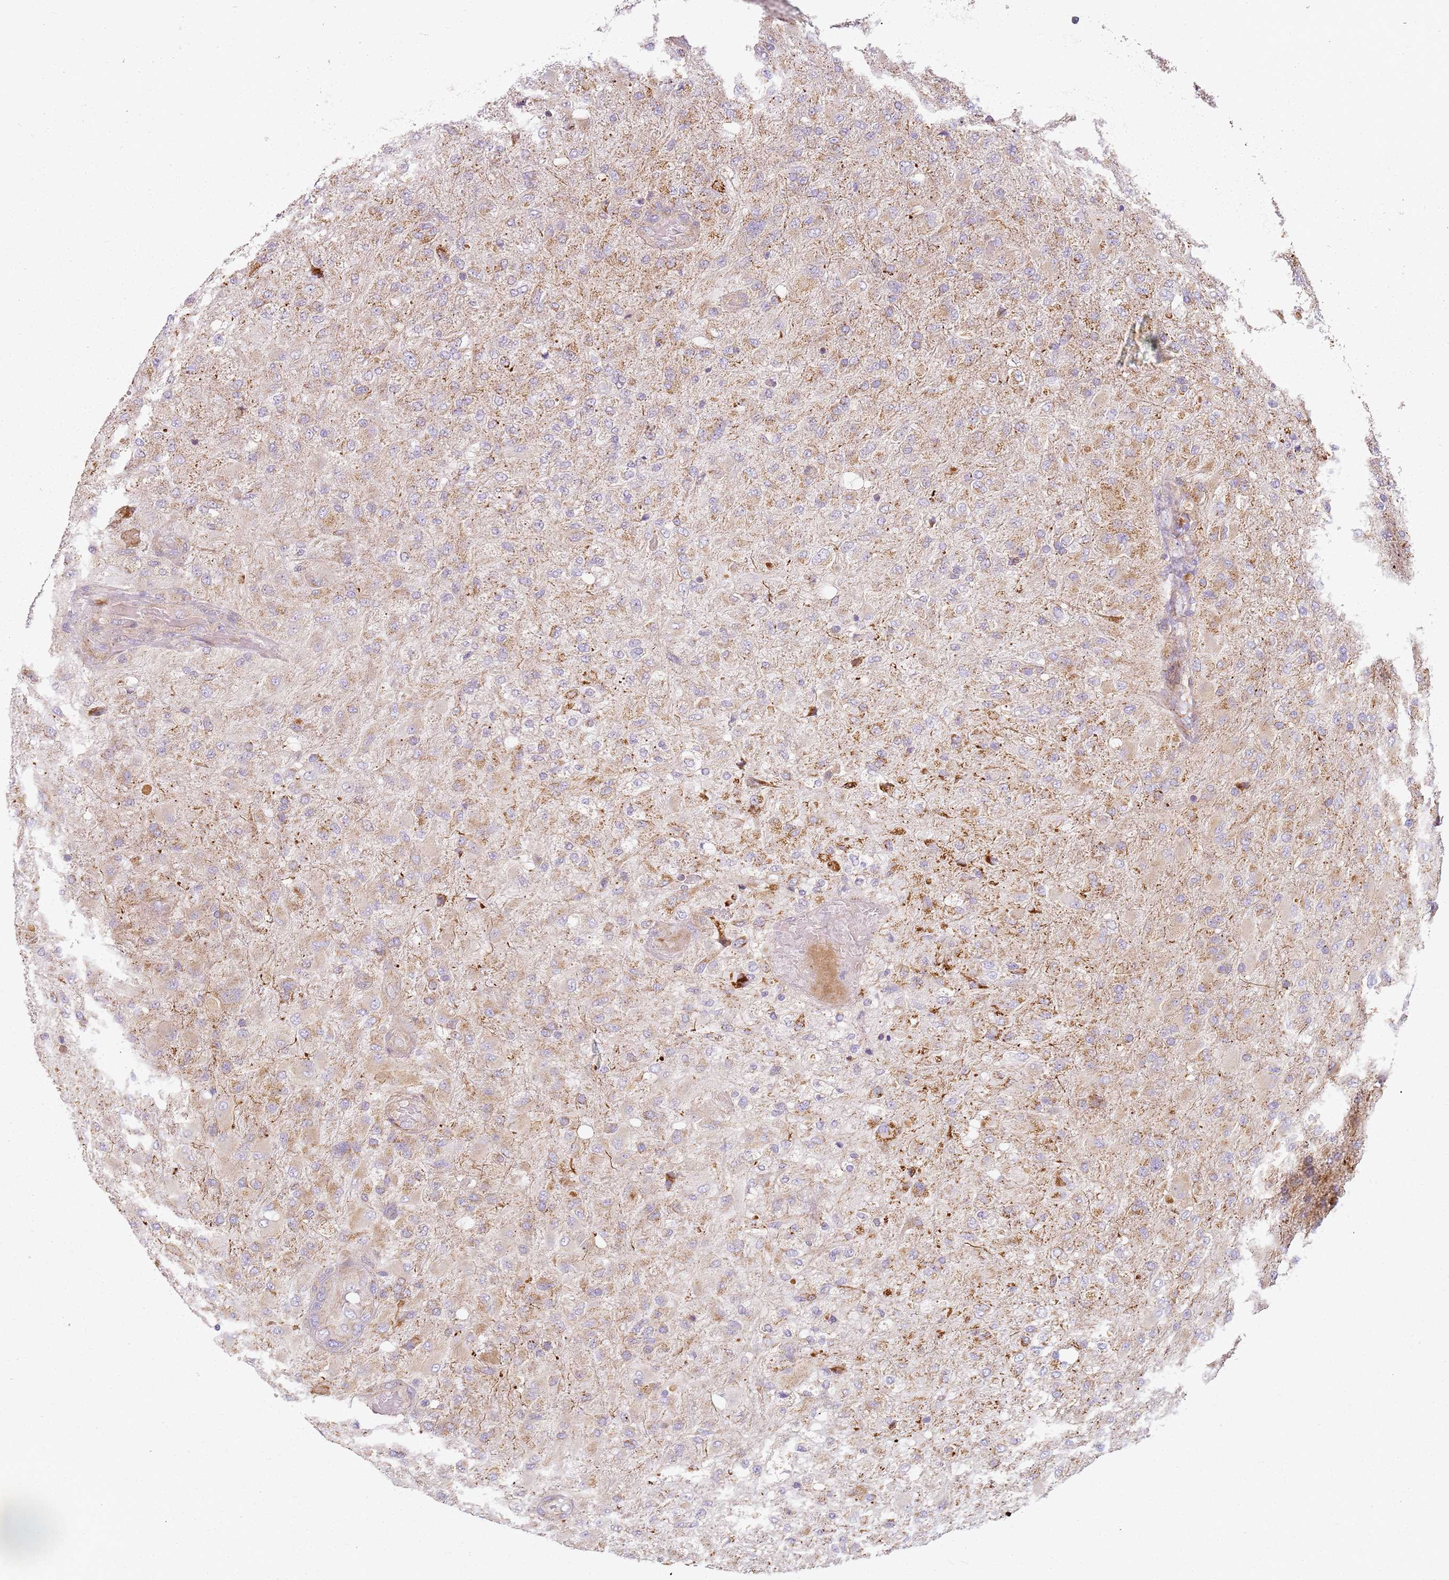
{"staining": {"intensity": "moderate", "quantity": "<25%", "location": "cytoplasmic/membranous"}, "tissue": "glioma", "cell_type": "Tumor cells", "image_type": "cancer", "snomed": [{"axis": "morphology", "description": "Glioma, malignant, Low grade"}, {"axis": "topography", "description": "Brain"}], "caption": "Protein staining of glioma tissue displays moderate cytoplasmic/membranous staining in approximately <25% of tumor cells.", "gene": "TMEM200C", "patient": {"sex": "male", "age": 65}}